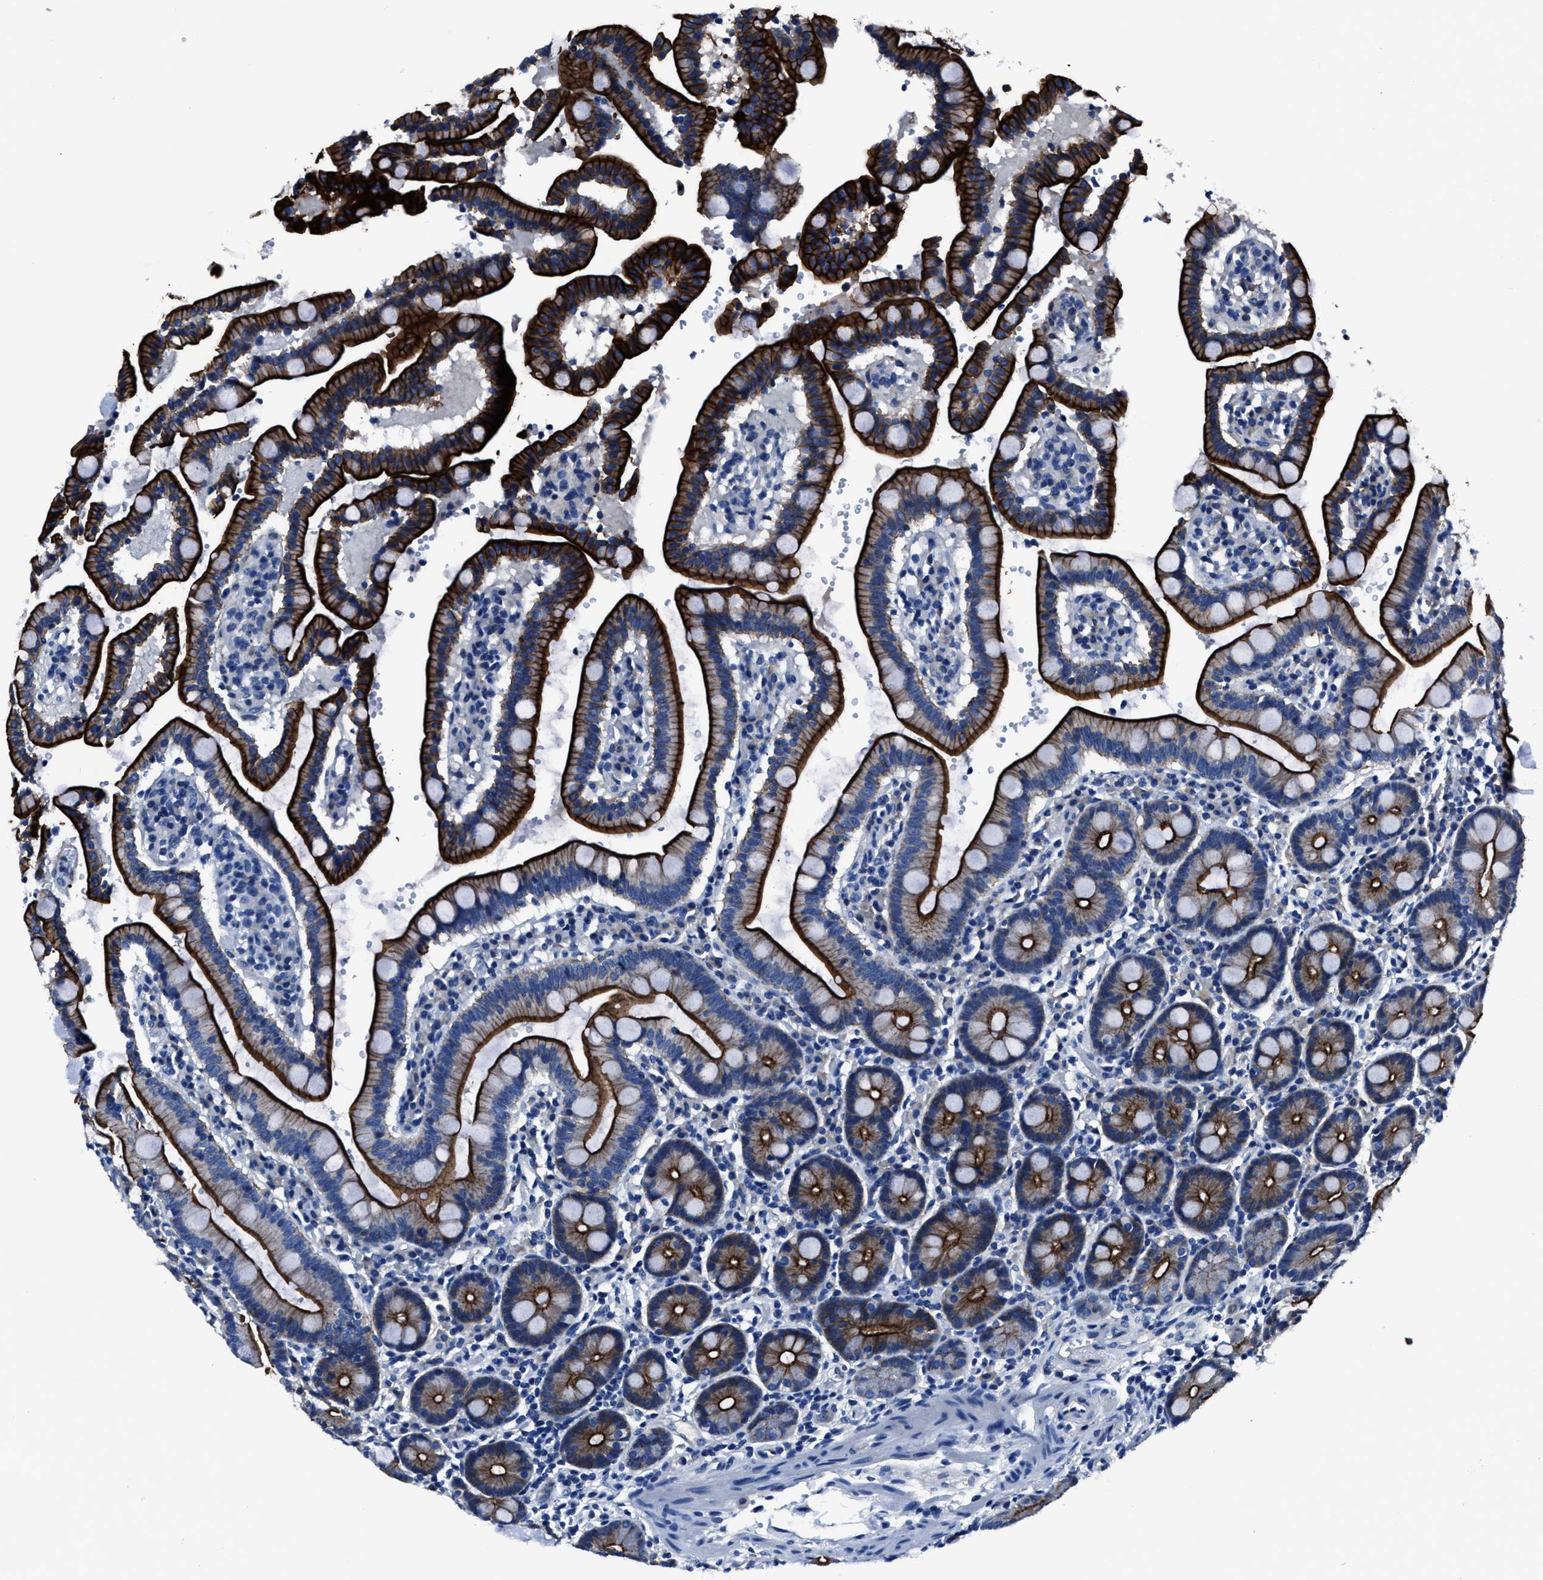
{"staining": {"intensity": "strong", "quantity": ">75%", "location": "cytoplasmic/membranous"}, "tissue": "duodenum", "cell_type": "Glandular cells", "image_type": "normal", "snomed": [{"axis": "morphology", "description": "Normal tissue, NOS"}, {"axis": "topography", "description": "Small intestine, NOS"}], "caption": "Immunohistochemical staining of benign human duodenum demonstrates strong cytoplasmic/membranous protein expression in about >75% of glandular cells. The staining was performed using DAB to visualize the protein expression in brown, while the nuclei were stained in blue with hematoxylin (Magnification: 20x).", "gene": "LMO7", "patient": {"sex": "female", "age": 71}}